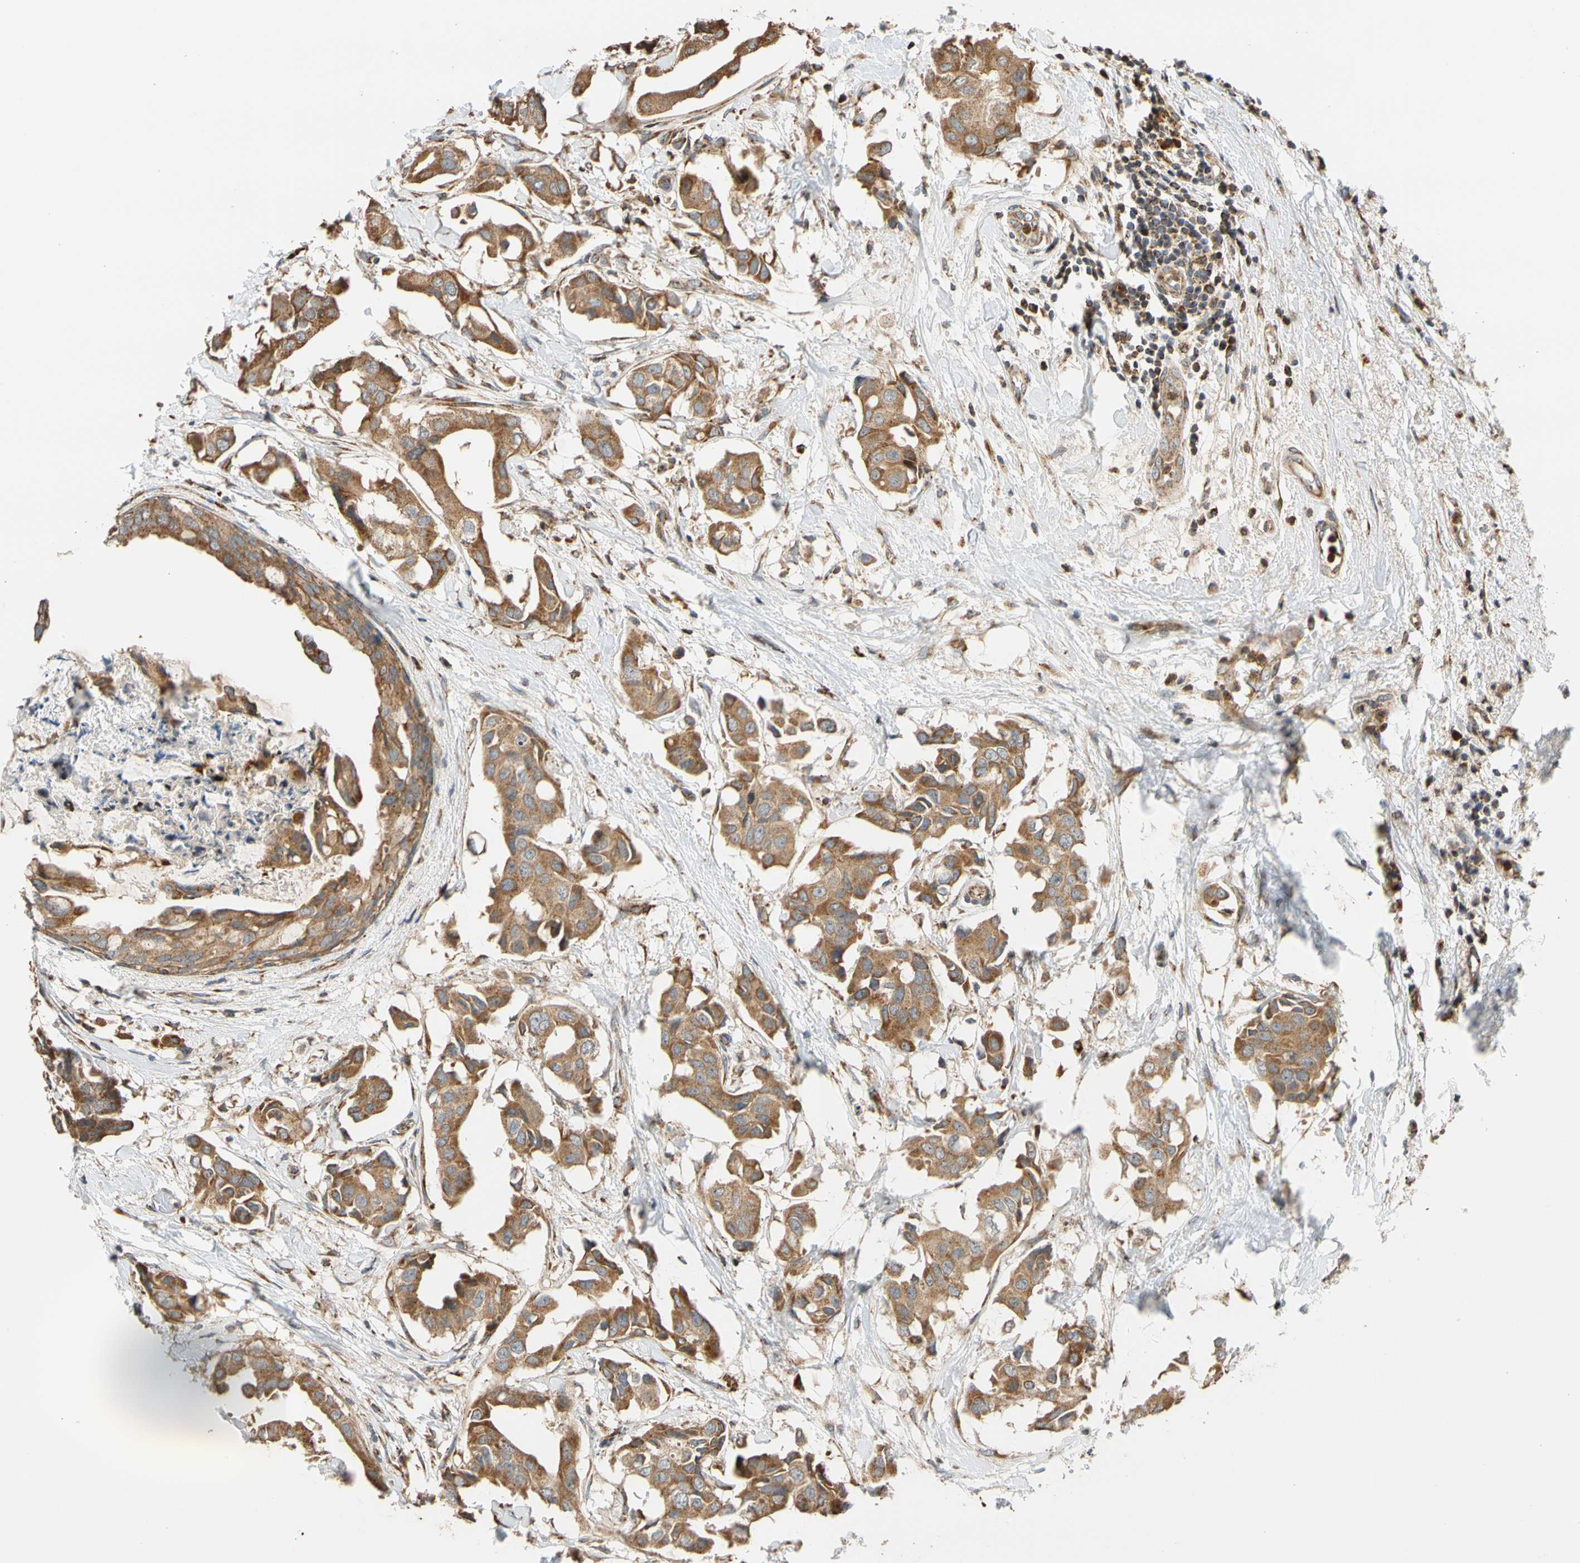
{"staining": {"intensity": "moderate", "quantity": ">75%", "location": "cytoplasmic/membranous"}, "tissue": "breast cancer", "cell_type": "Tumor cells", "image_type": "cancer", "snomed": [{"axis": "morphology", "description": "Duct carcinoma"}, {"axis": "topography", "description": "Breast"}], "caption": "Protein expression analysis of human breast cancer reveals moderate cytoplasmic/membranous positivity in about >75% of tumor cells.", "gene": "IP6K2", "patient": {"sex": "female", "age": 40}}